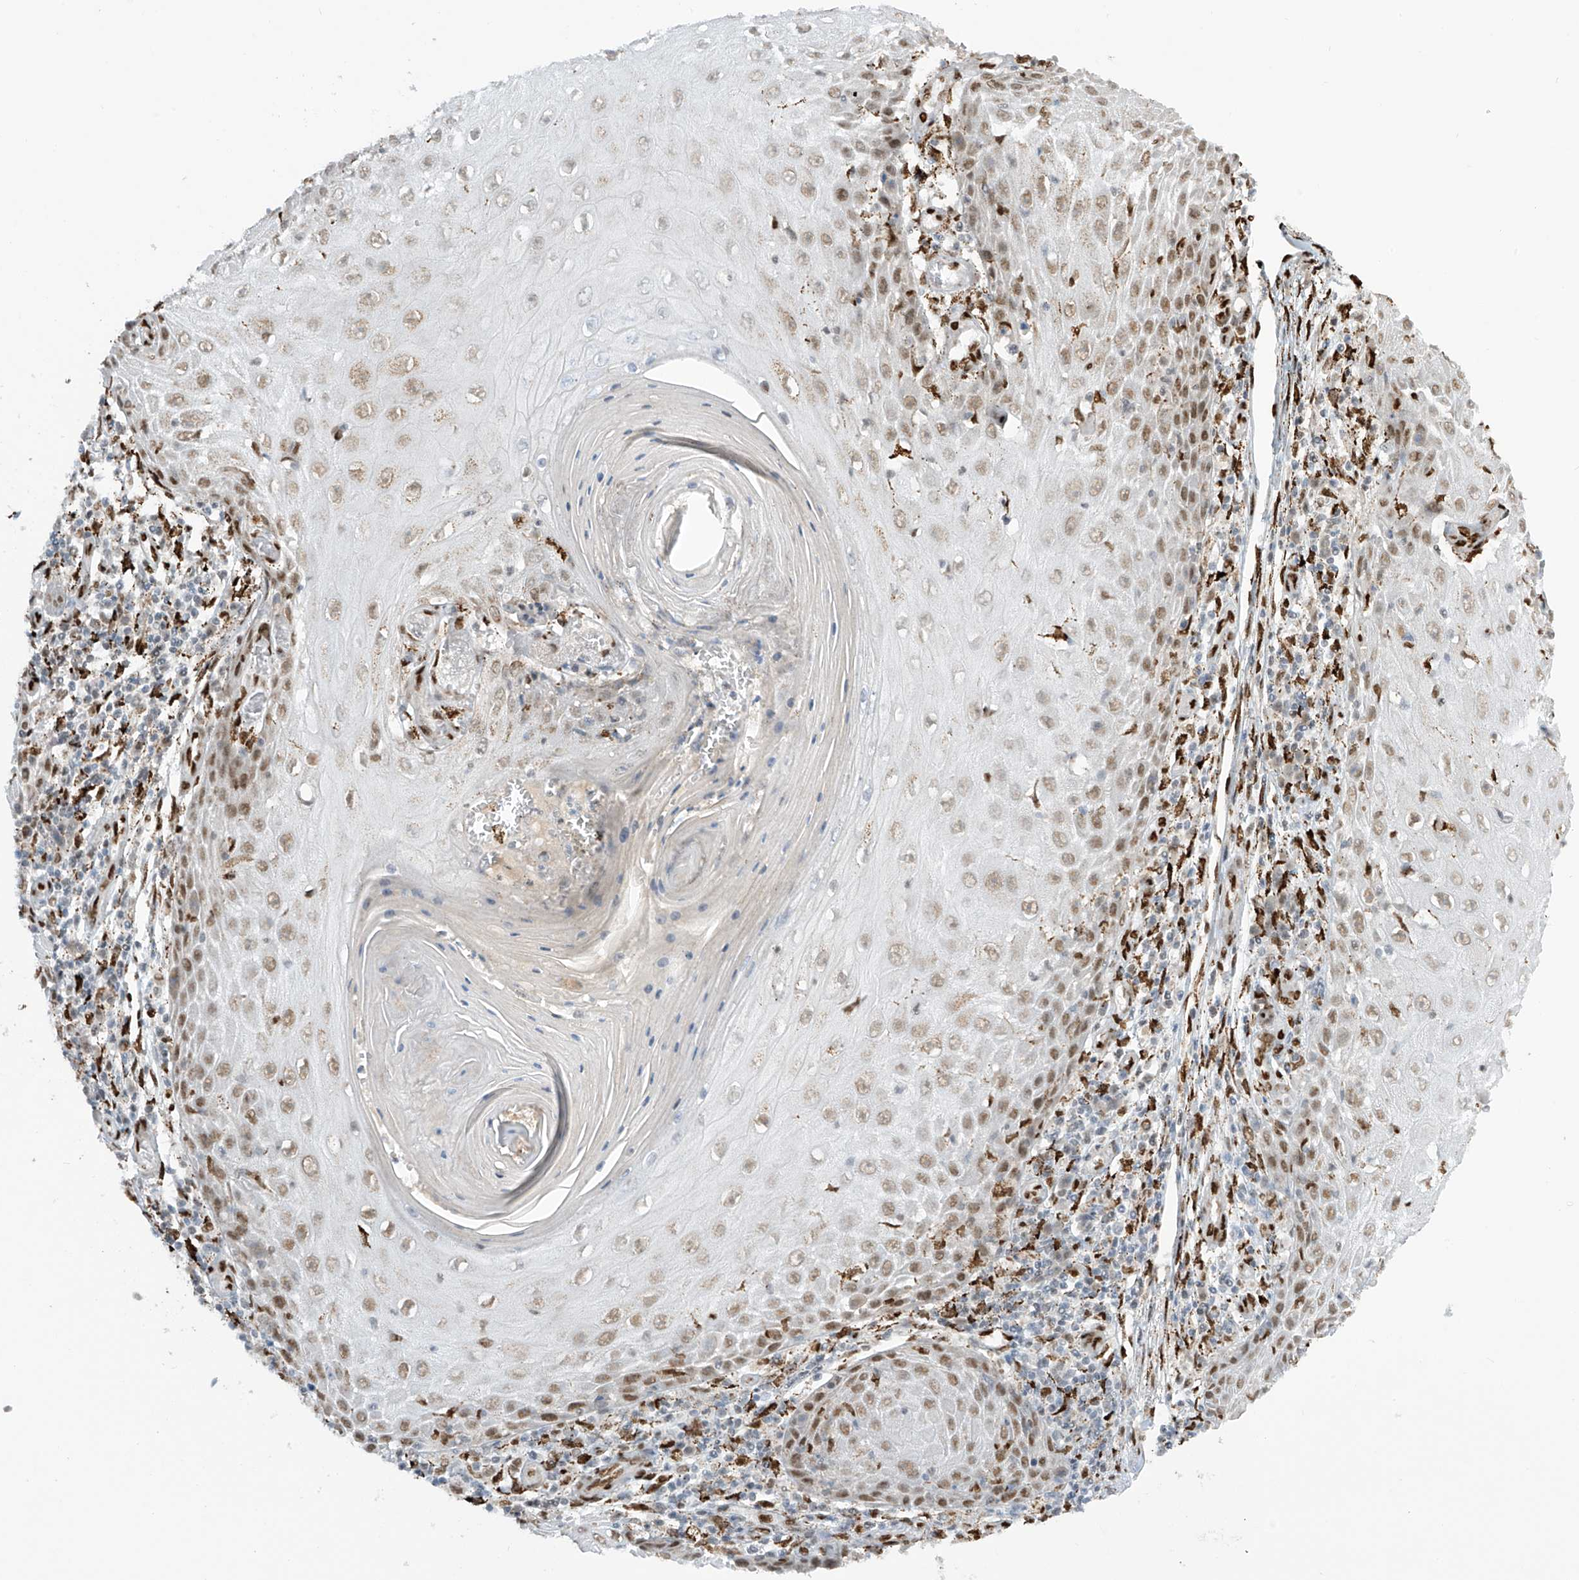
{"staining": {"intensity": "moderate", "quantity": ">75%", "location": "nuclear"}, "tissue": "skin cancer", "cell_type": "Tumor cells", "image_type": "cancer", "snomed": [{"axis": "morphology", "description": "Squamous cell carcinoma, NOS"}, {"axis": "topography", "description": "Skin"}], "caption": "Skin cancer stained with a protein marker reveals moderate staining in tumor cells.", "gene": "PM20D2", "patient": {"sex": "female", "age": 73}}